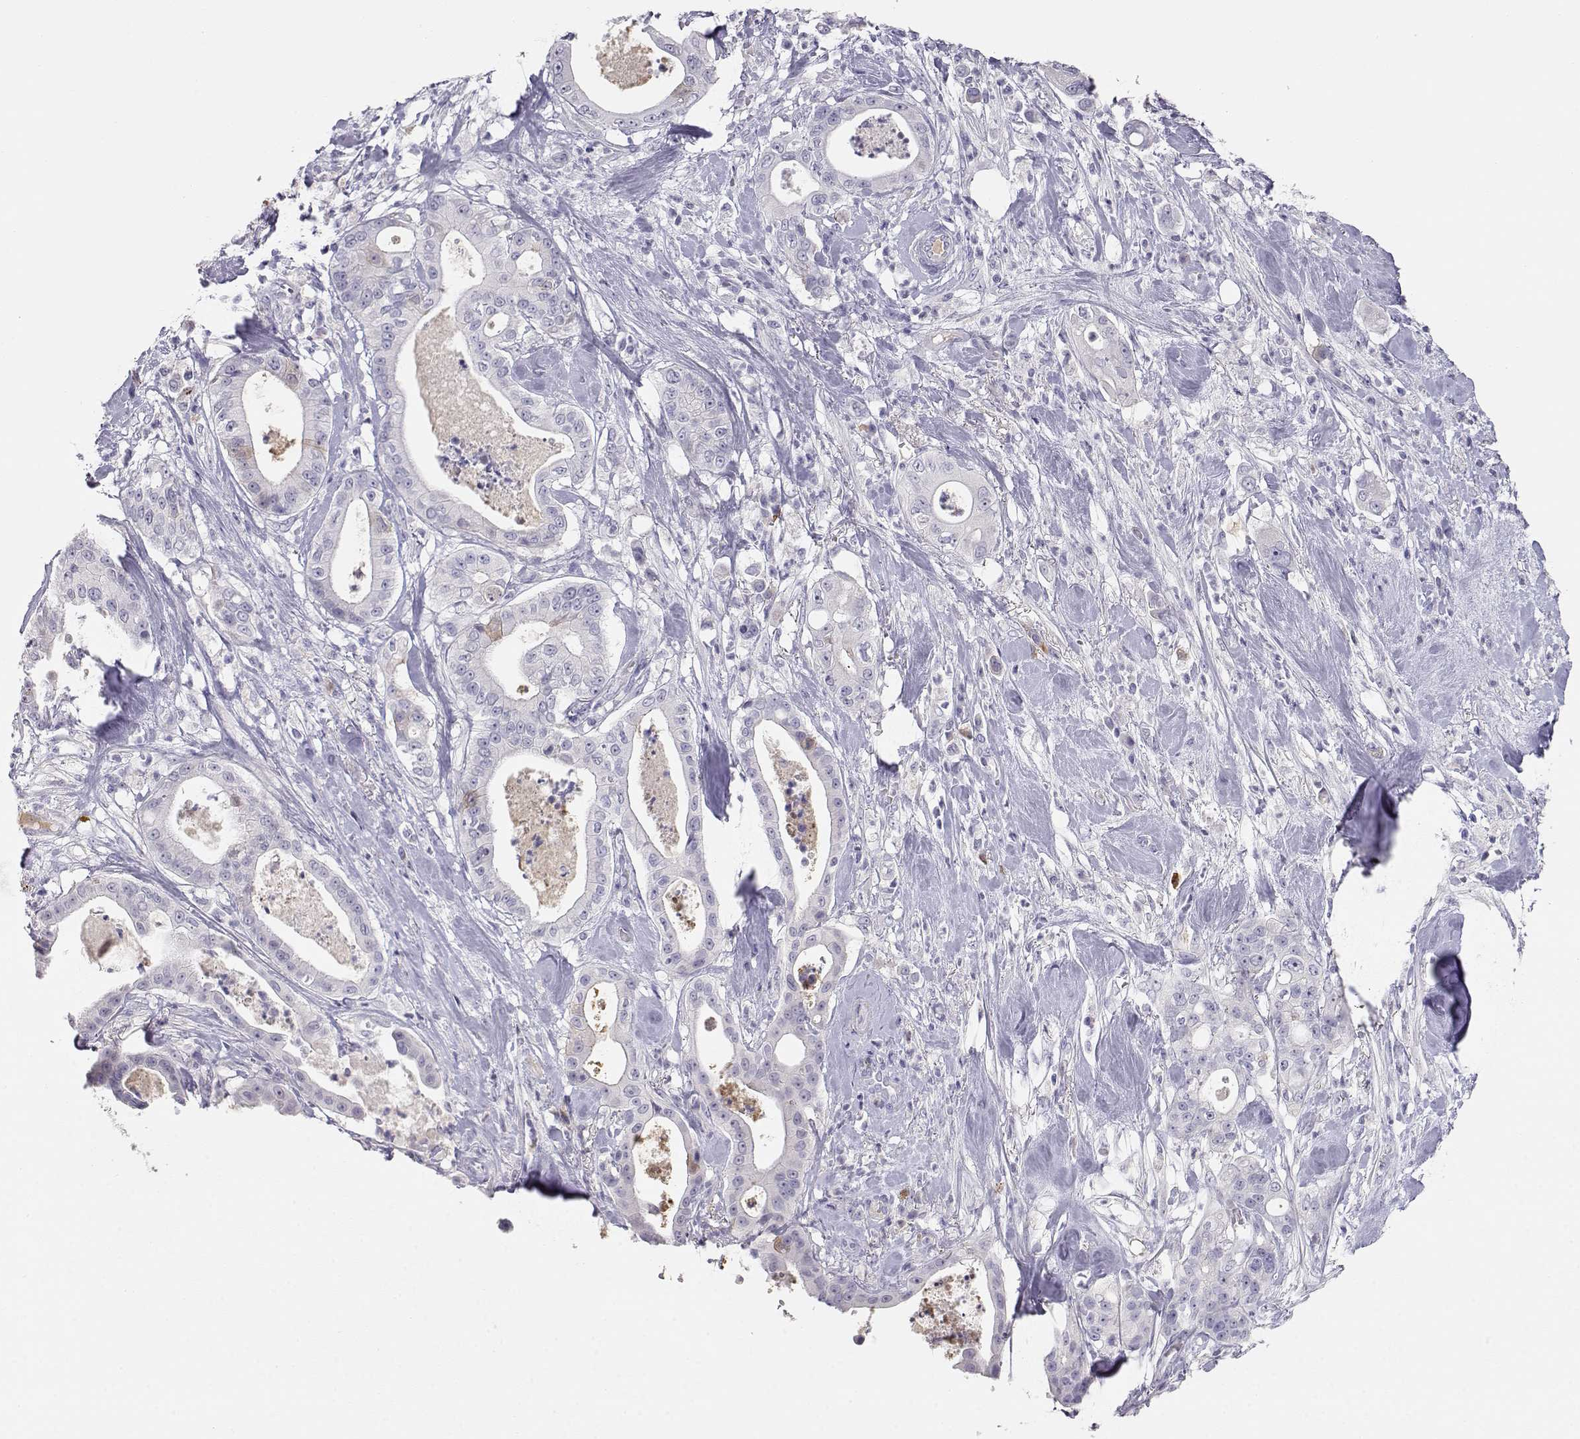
{"staining": {"intensity": "negative", "quantity": "none", "location": "none"}, "tissue": "pancreatic cancer", "cell_type": "Tumor cells", "image_type": "cancer", "snomed": [{"axis": "morphology", "description": "Adenocarcinoma, NOS"}, {"axis": "topography", "description": "Pancreas"}], "caption": "Photomicrograph shows no protein expression in tumor cells of pancreatic adenocarcinoma tissue.", "gene": "CDHR1", "patient": {"sex": "male", "age": 71}}